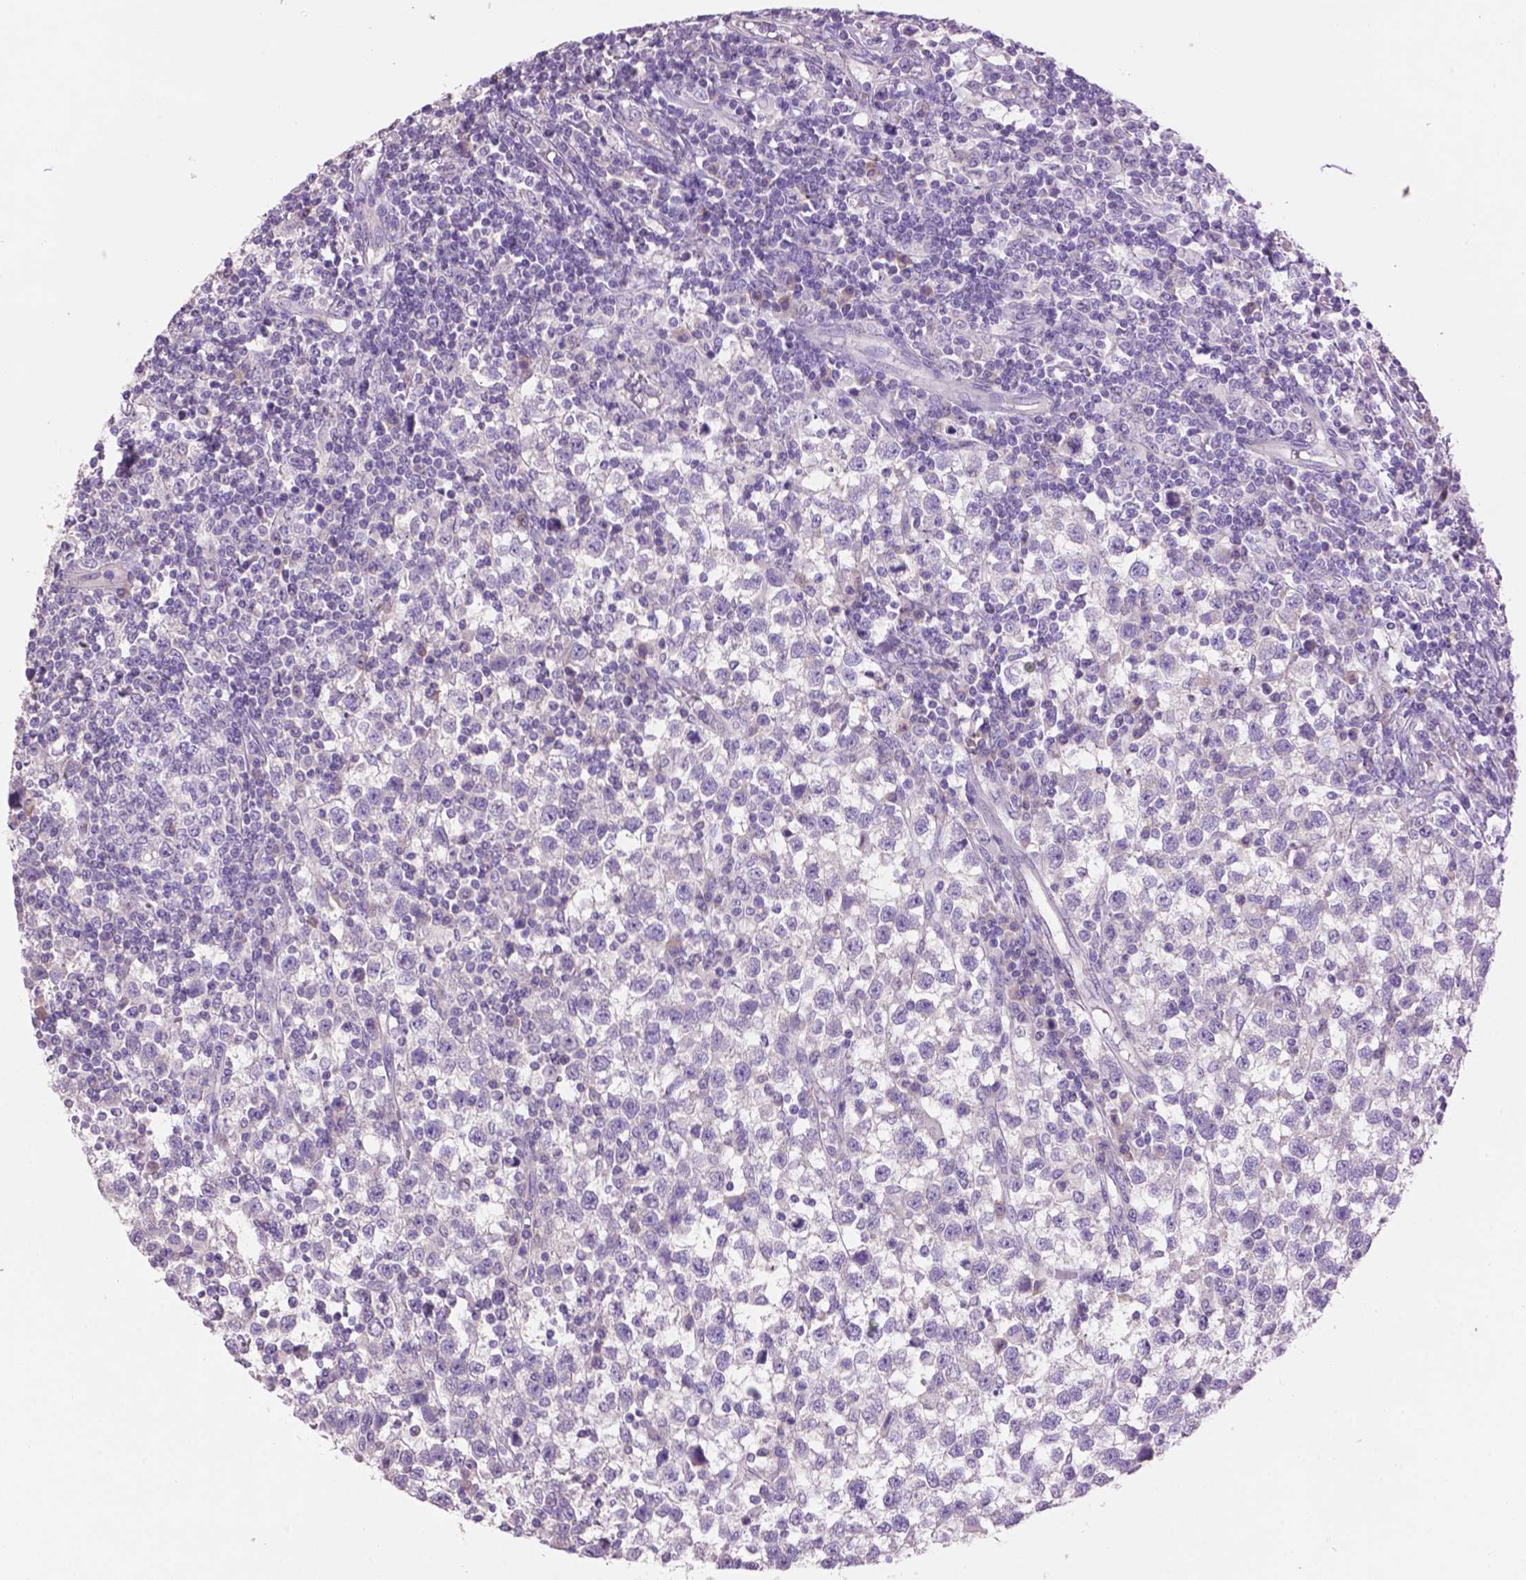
{"staining": {"intensity": "negative", "quantity": "none", "location": "none"}, "tissue": "testis cancer", "cell_type": "Tumor cells", "image_type": "cancer", "snomed": [{"axis": "morphology", "description": "Seminoma, NOS"}, {"axis": "topography", "description": "Testis"}], "caption": "The immunohistochemistry image has no significant expression in tumor cells of testis cancer tissue.", "gene": "CRYBA4", "patient": {"sex": "male", "age": 34}}